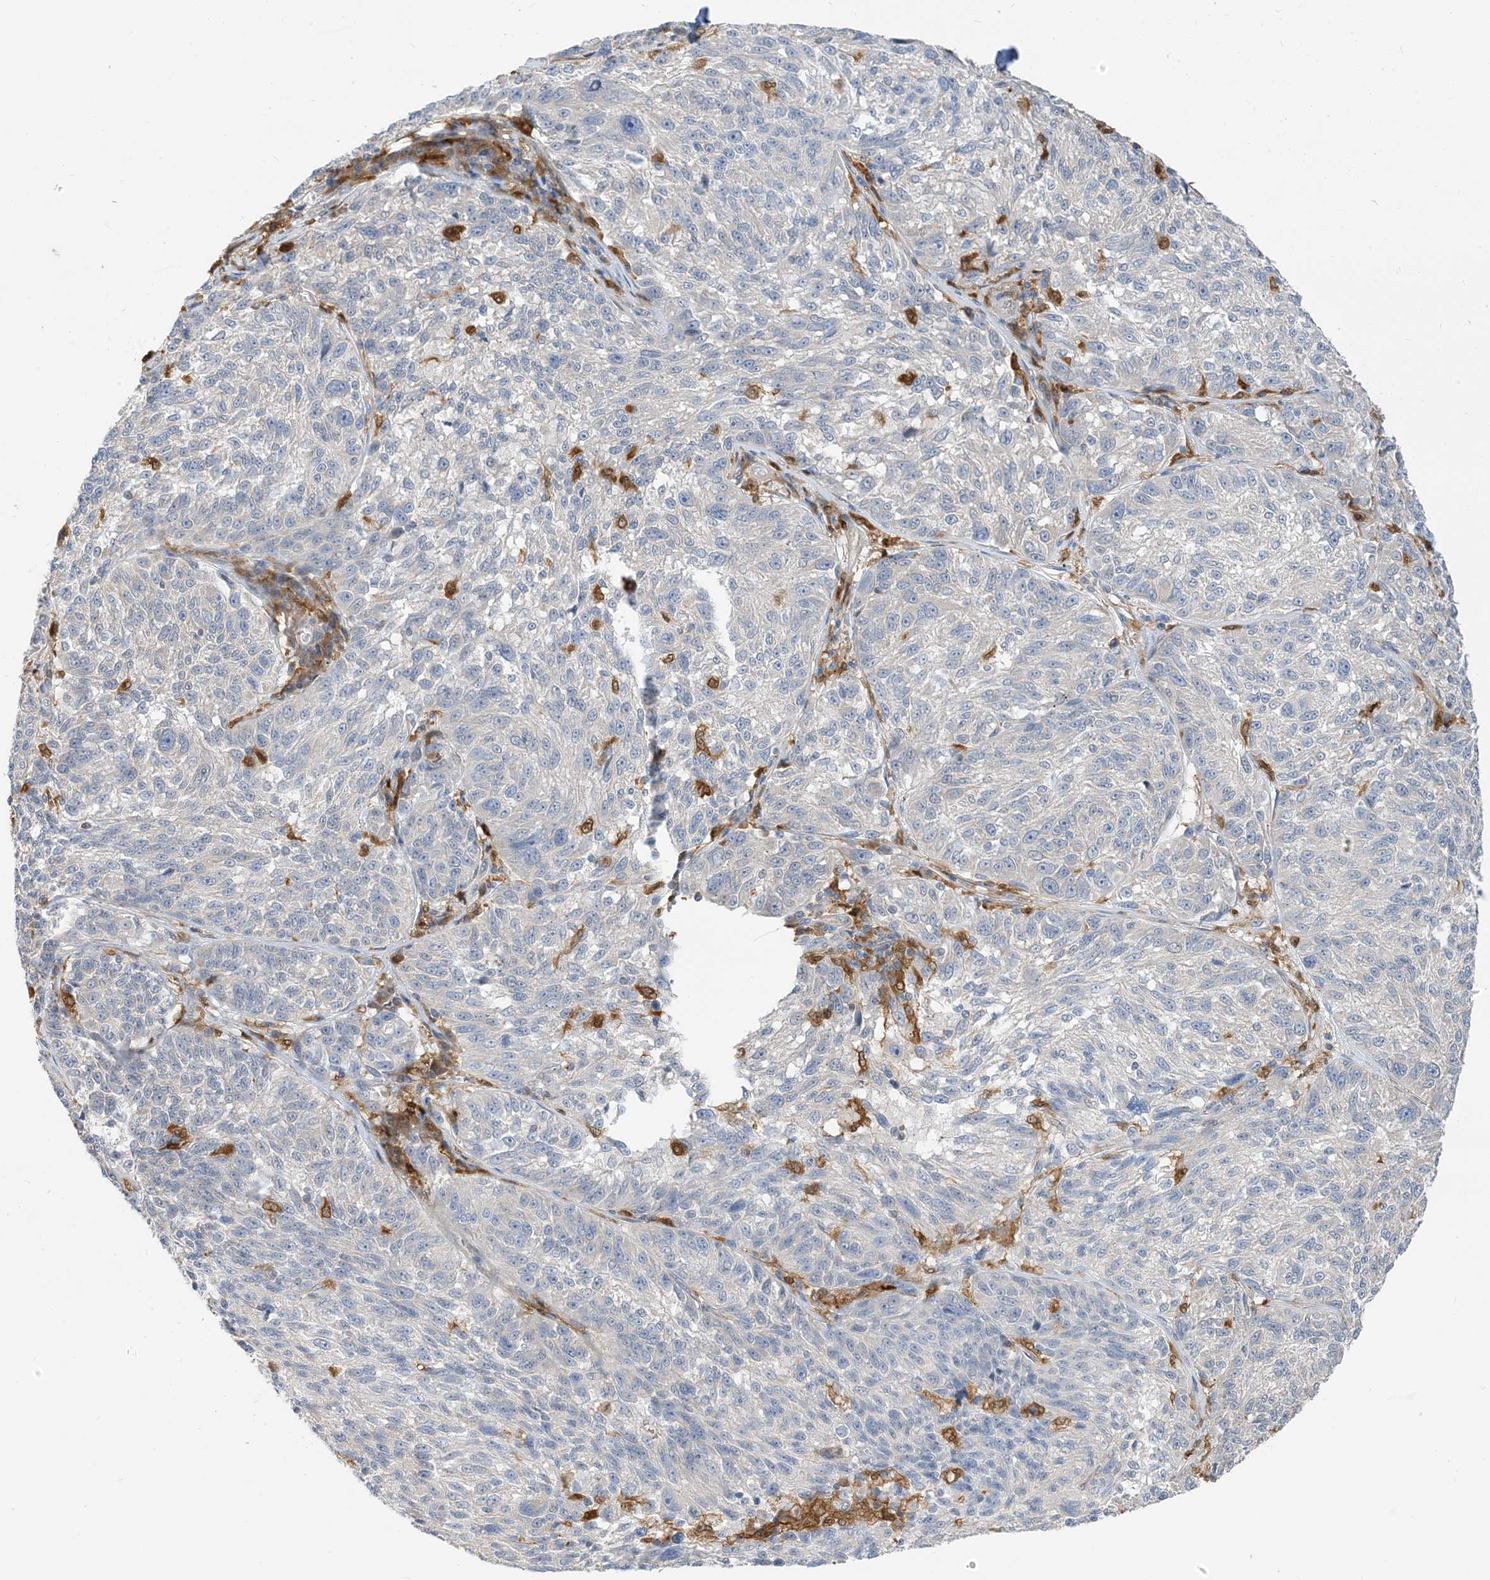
{"staining": {"intensity": "negative", "quantity": "none", "location": "none"}, "tissue": "melanoma", "cell_type": "Tumor cells", "image_type": "cancer", "snomed": [{"axis": "morphology", "description": "Malignant melanoma, NOS"}, {"axis": "topography", "description": "Skin"}], "caption": "Micrograph shows no significant protein expression in tumor cells of melanoma.", "gene": "NAGK", "patient": {"sex": "male", "age": 53}}